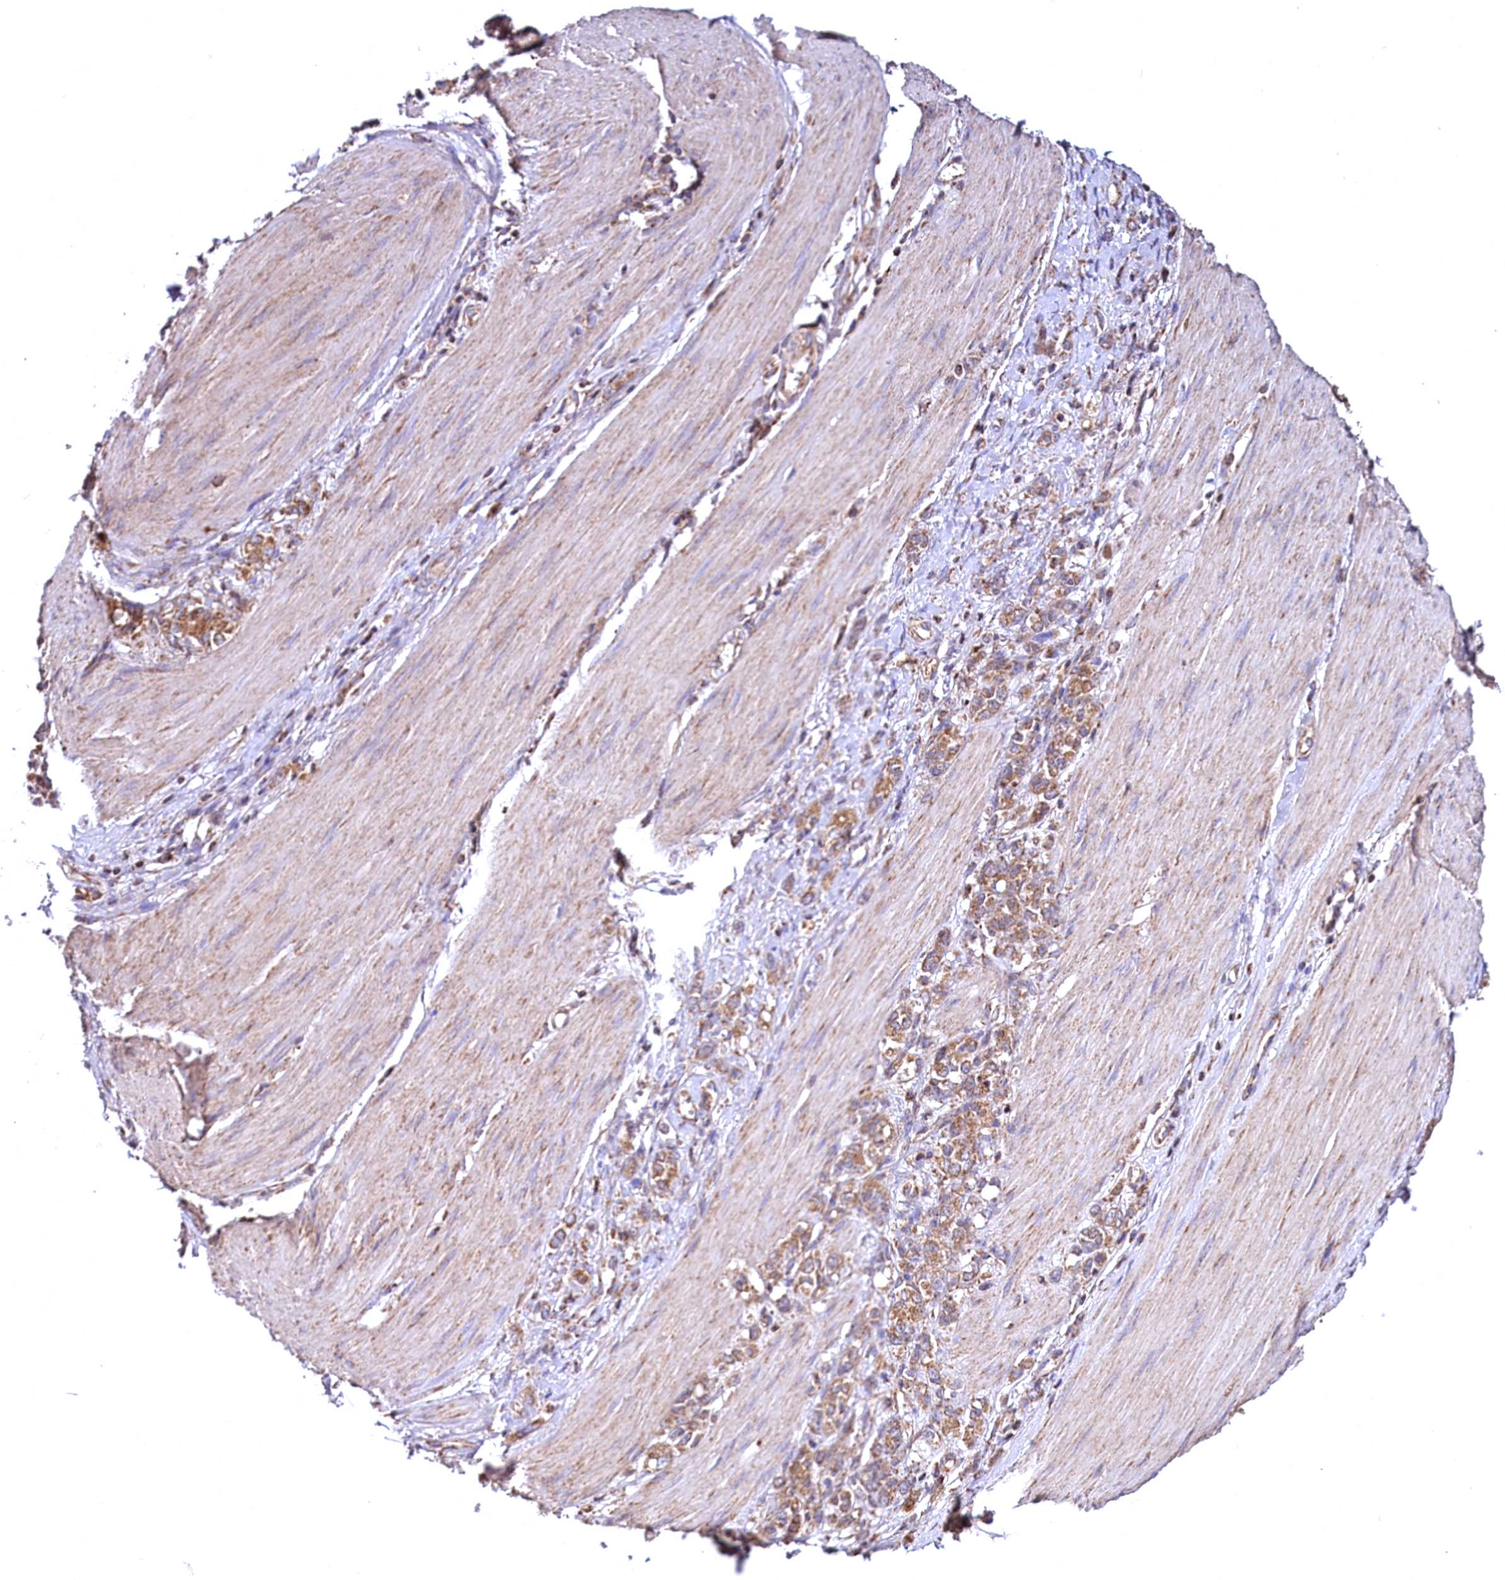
{"staining": {"intensity": "moderate", "quantity": ">75%", "location": "cytoplasmic/membranous"}, "tissue": "stomach cancer", "cell_type": "Tumor cells", "image_type": "cancer", "snomed": [{"axis": "morphology", "description": "Adenocarcinoma, NOS"}, {"axis": "topography", "description": "Stomach"}], "caption": "About >75% of tumor cells in stomach cancer reveal moderate cytoplasmic/membranous protein staining as visualized by brown immunohistochemical staining.", "gene": "NUDT15", "patient": {"sex": "female", "age": 76}}